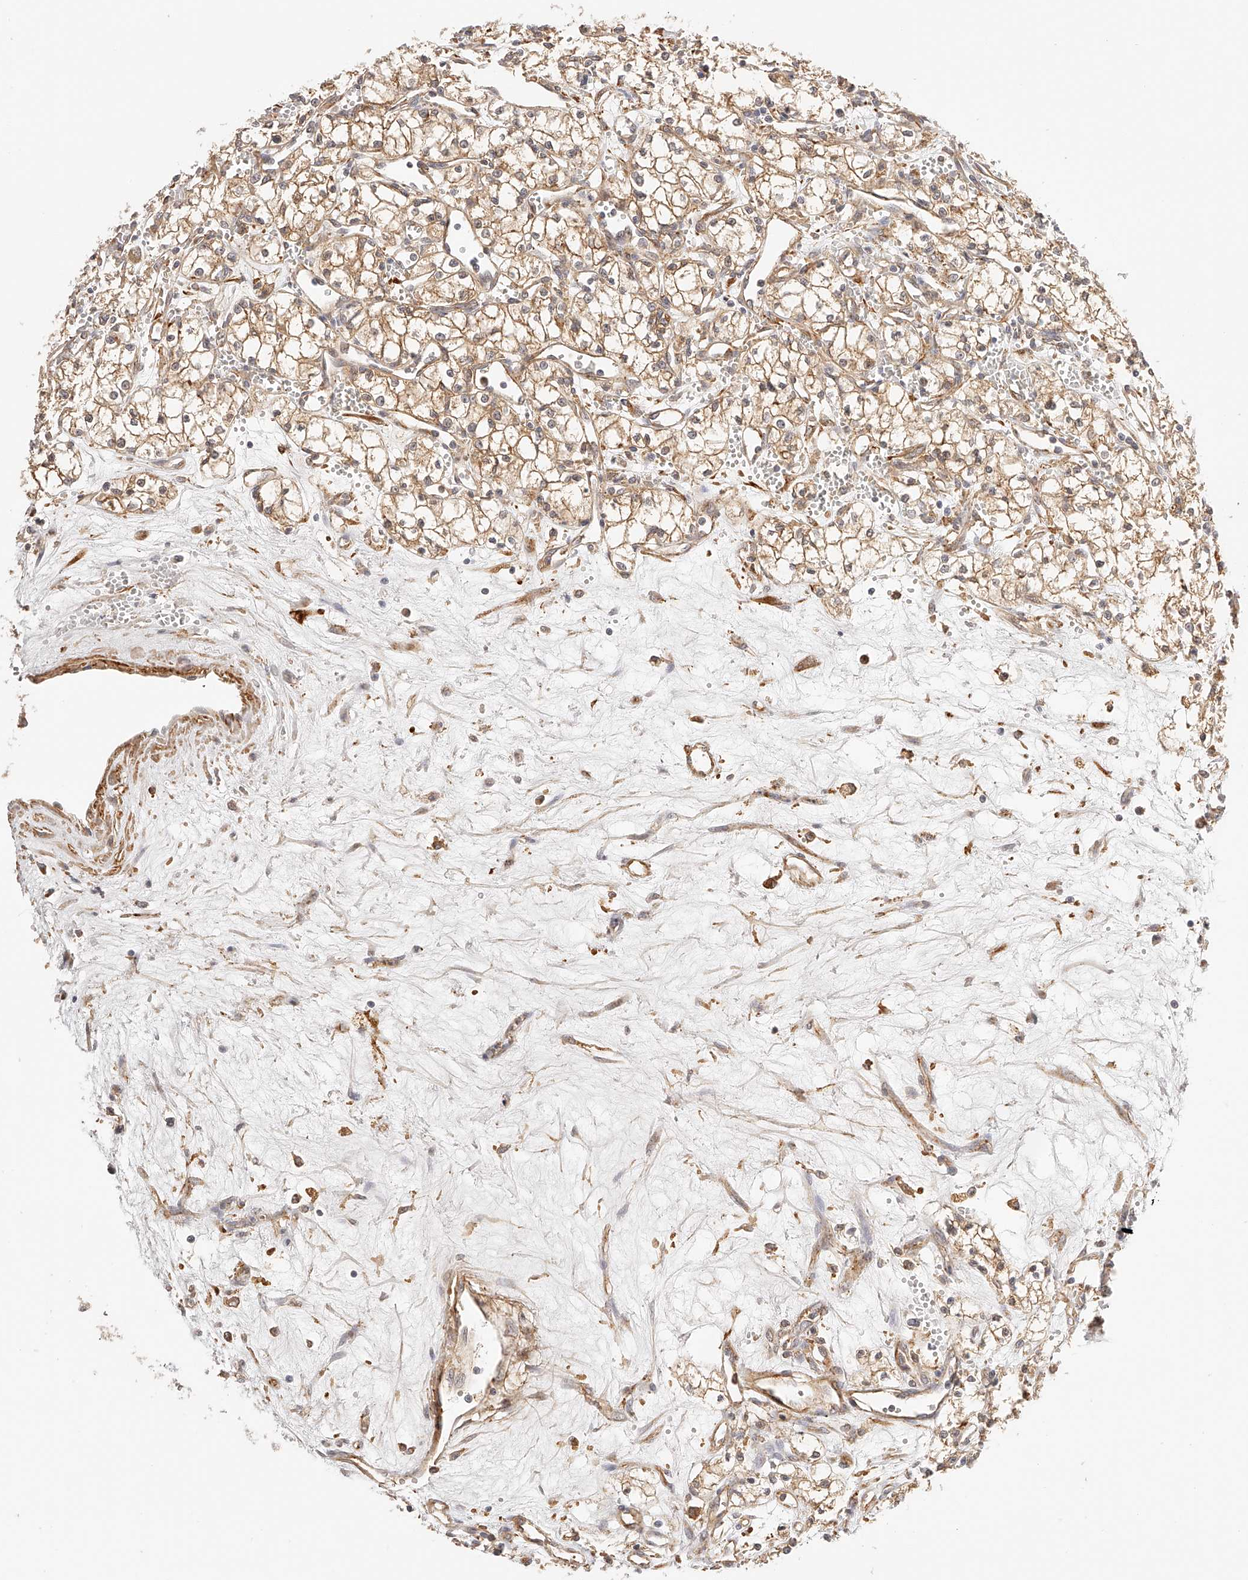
{"staining": {"intensity": "moderate", "quantity": ">75%", "location": "cytoplasmic/membranous"}, "tissue": "renal cancer", "cell_type": "Tumor cells", "image_type": "cancer", "snomed": [{"axis": "morphology", "description": "Adenocarcinoma, NOS"}, {"axis": "topography", "description": "Kidney"}], "caption": "Tumor cells exhibit medium levels of moderate cytoplasmic/membranous staining in about >75% of cells in human renal cancer.", "gene": "SYNC", "patient": {"sex": "male", "age": 59}}